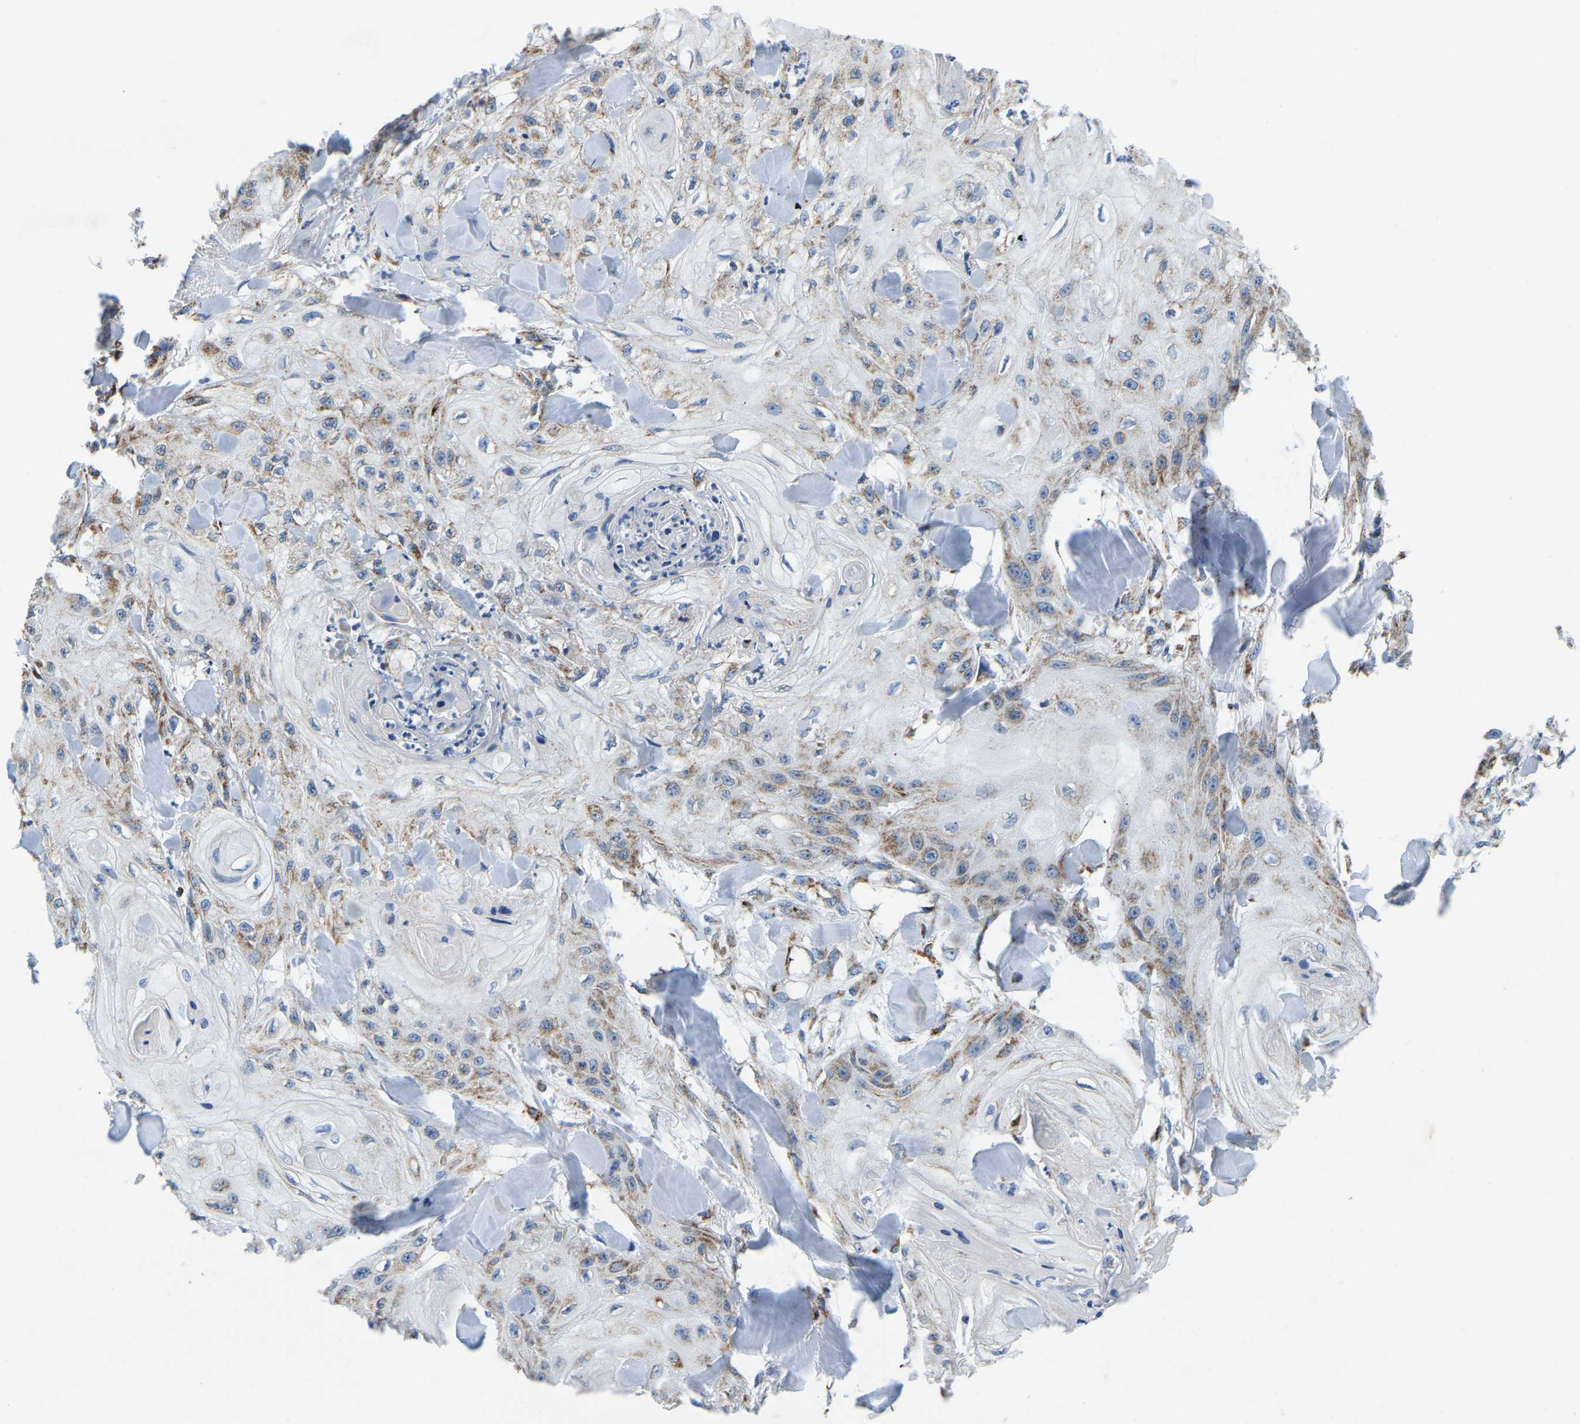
{"staining": {"intensity": "weak", "quantity": "25%-75%", "location": "cytoplasmic/membranous"}, "tissue": "skin cancer", "cell_type": "Tumor cells", "image_type": "cancer", "snomed": [{"axis": "morphology", "description": "Squamous cell carcinoma, NOS"}, {"axis": "topography", "description": "Skin"}], "caption": "Immunohistochemistry (IHC) (DAB) staining of human skin cancer (squamous cell carcinoma) reveals weak cytoplasmic/membranous protein staining in approximately 25%-75% of tumor cells.", "gene": "SFXN1", "patient": {"sex": "male", "age": 74}}